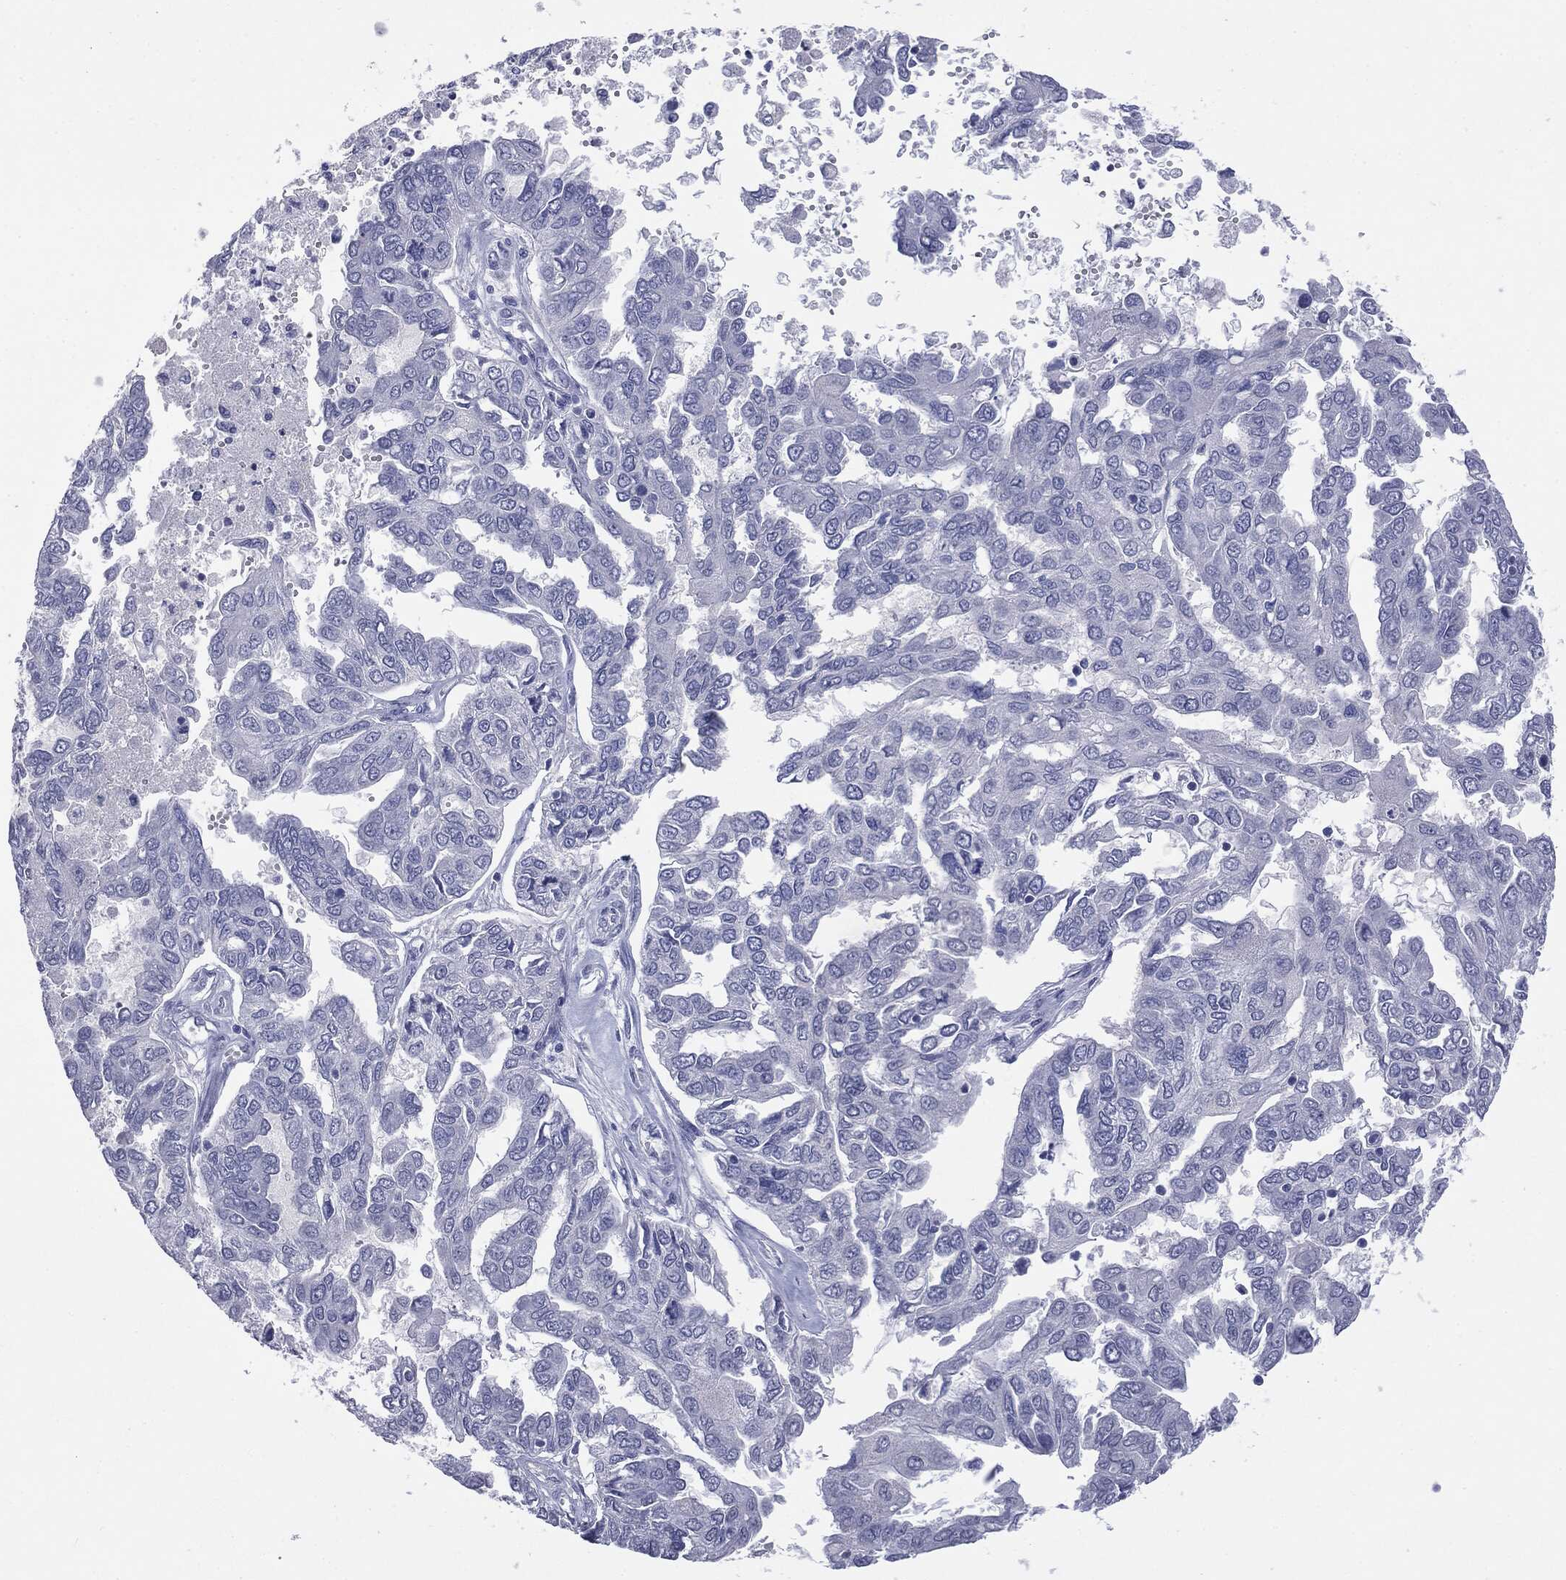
{"staining": {"intensity": "negative", "quantity": "none", "location": "none"}, "tissue": "ovarian cancer", "cell_type": "Tumor cells", "image_type": "cancer", "snomed": [{"axis": "morphology", "description": "Cystadenocarcinoma, serous, NOS"}, {"axis": "topography", "description": "Ovary"}], "caption": "DAB immunohistochemical staining of ovarian serous cystadenocarcinoma displays no significant positivity in tumor cells.", "gene": "TSHB", "patient": {"sex": "female", "age": 53}}